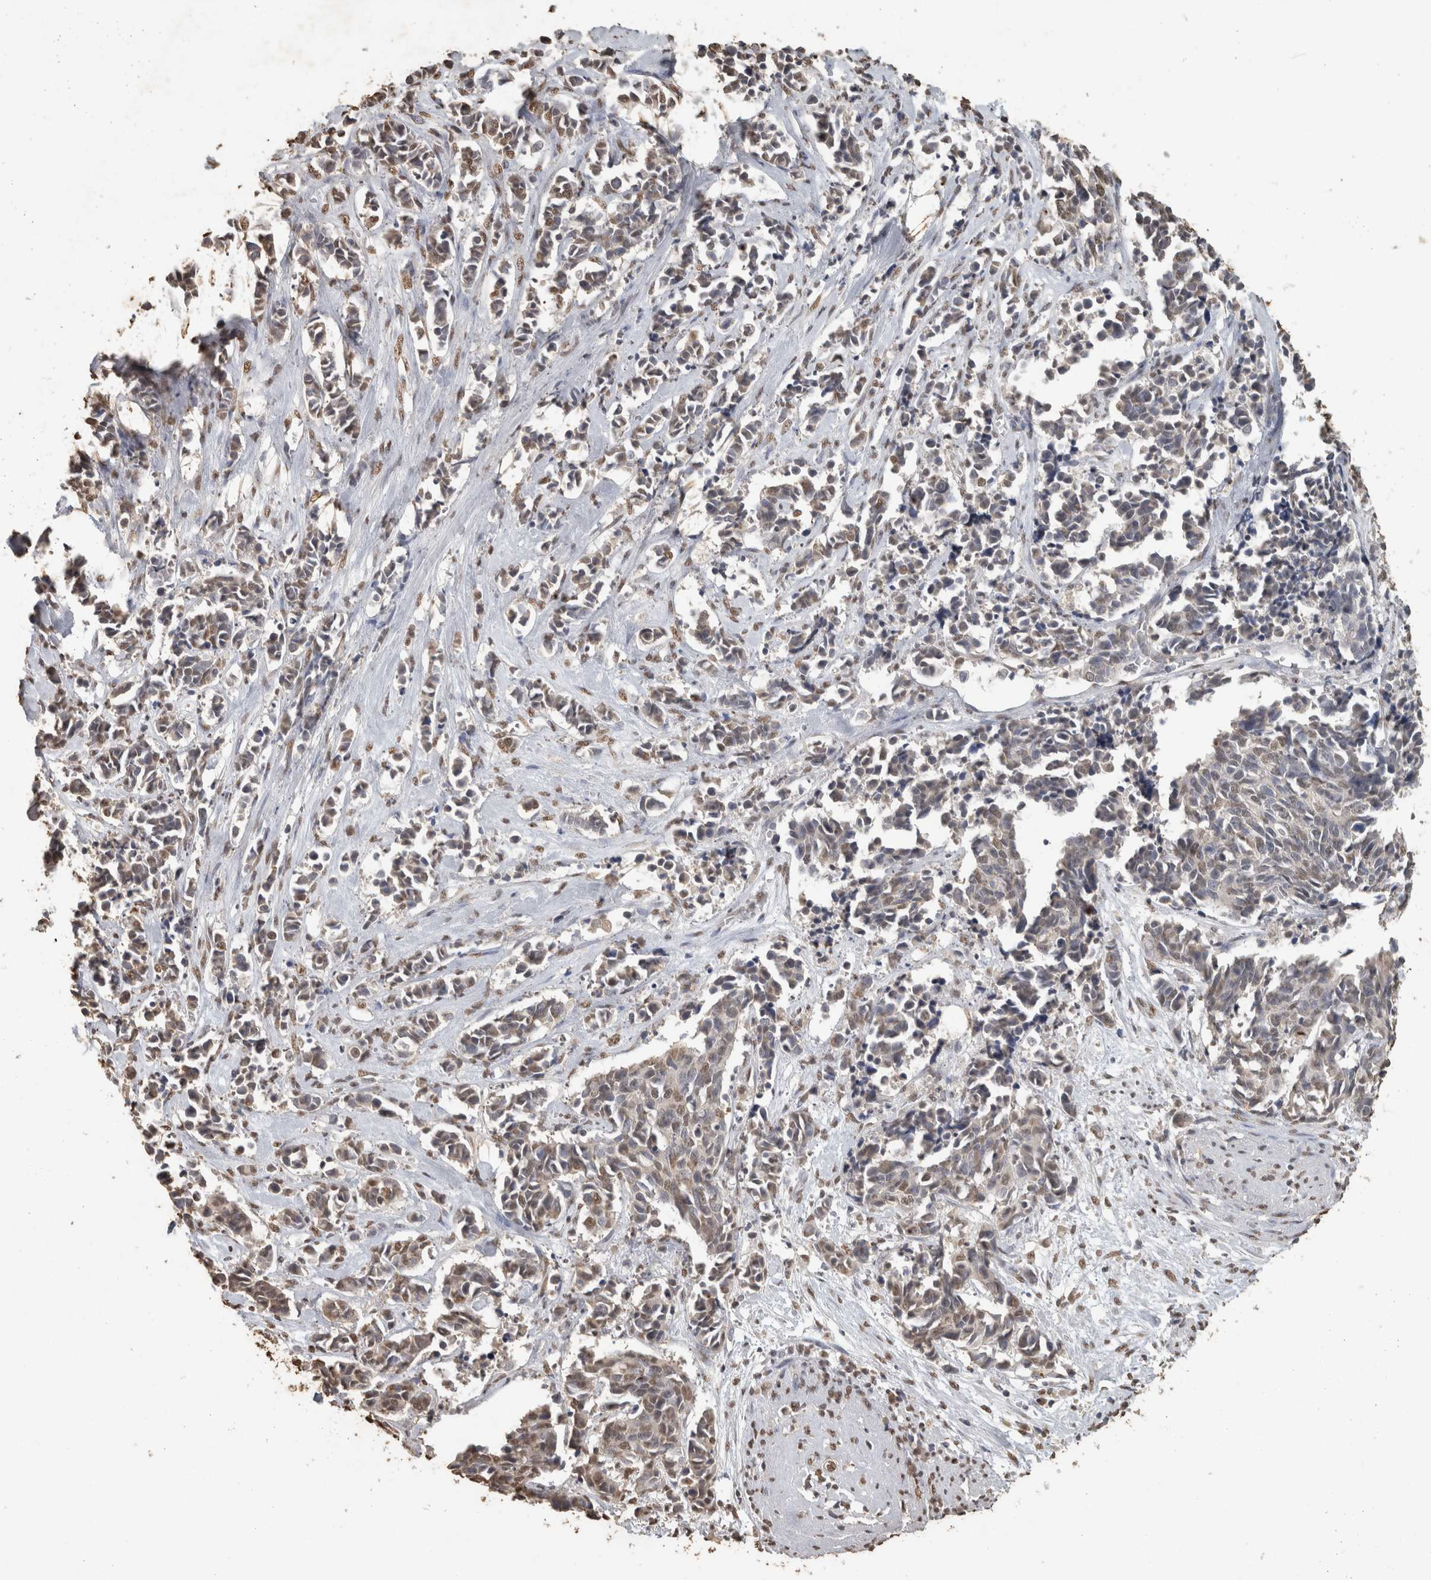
{"staining": {"intensity": "weak", "quantity": ">75%", "location": "nuclear"}, "tissue": "cervical cancer", "cell_type": "Tumor cells", "image_type": "cancer", "snomed": [{"axis": "morphology", "description": "Normal tissue, NOS"}, {"axis": "morphology", "description": "Squamous cell carcinoma, NOS"}, {"axis": "topography", "description": "Cervix"}], "caption": "IHC histopathology image of neoplastic tissue: human cervical cancer (squamous cell carcinoma) stained using immunohistochemistry demonstrates low levels of weak protein expression localized specifically in the nuclear of tumor cells, appearing as a nuclear brown color.", "gene": "HAND2", "patient": {"sex": "female", "age": 35}}